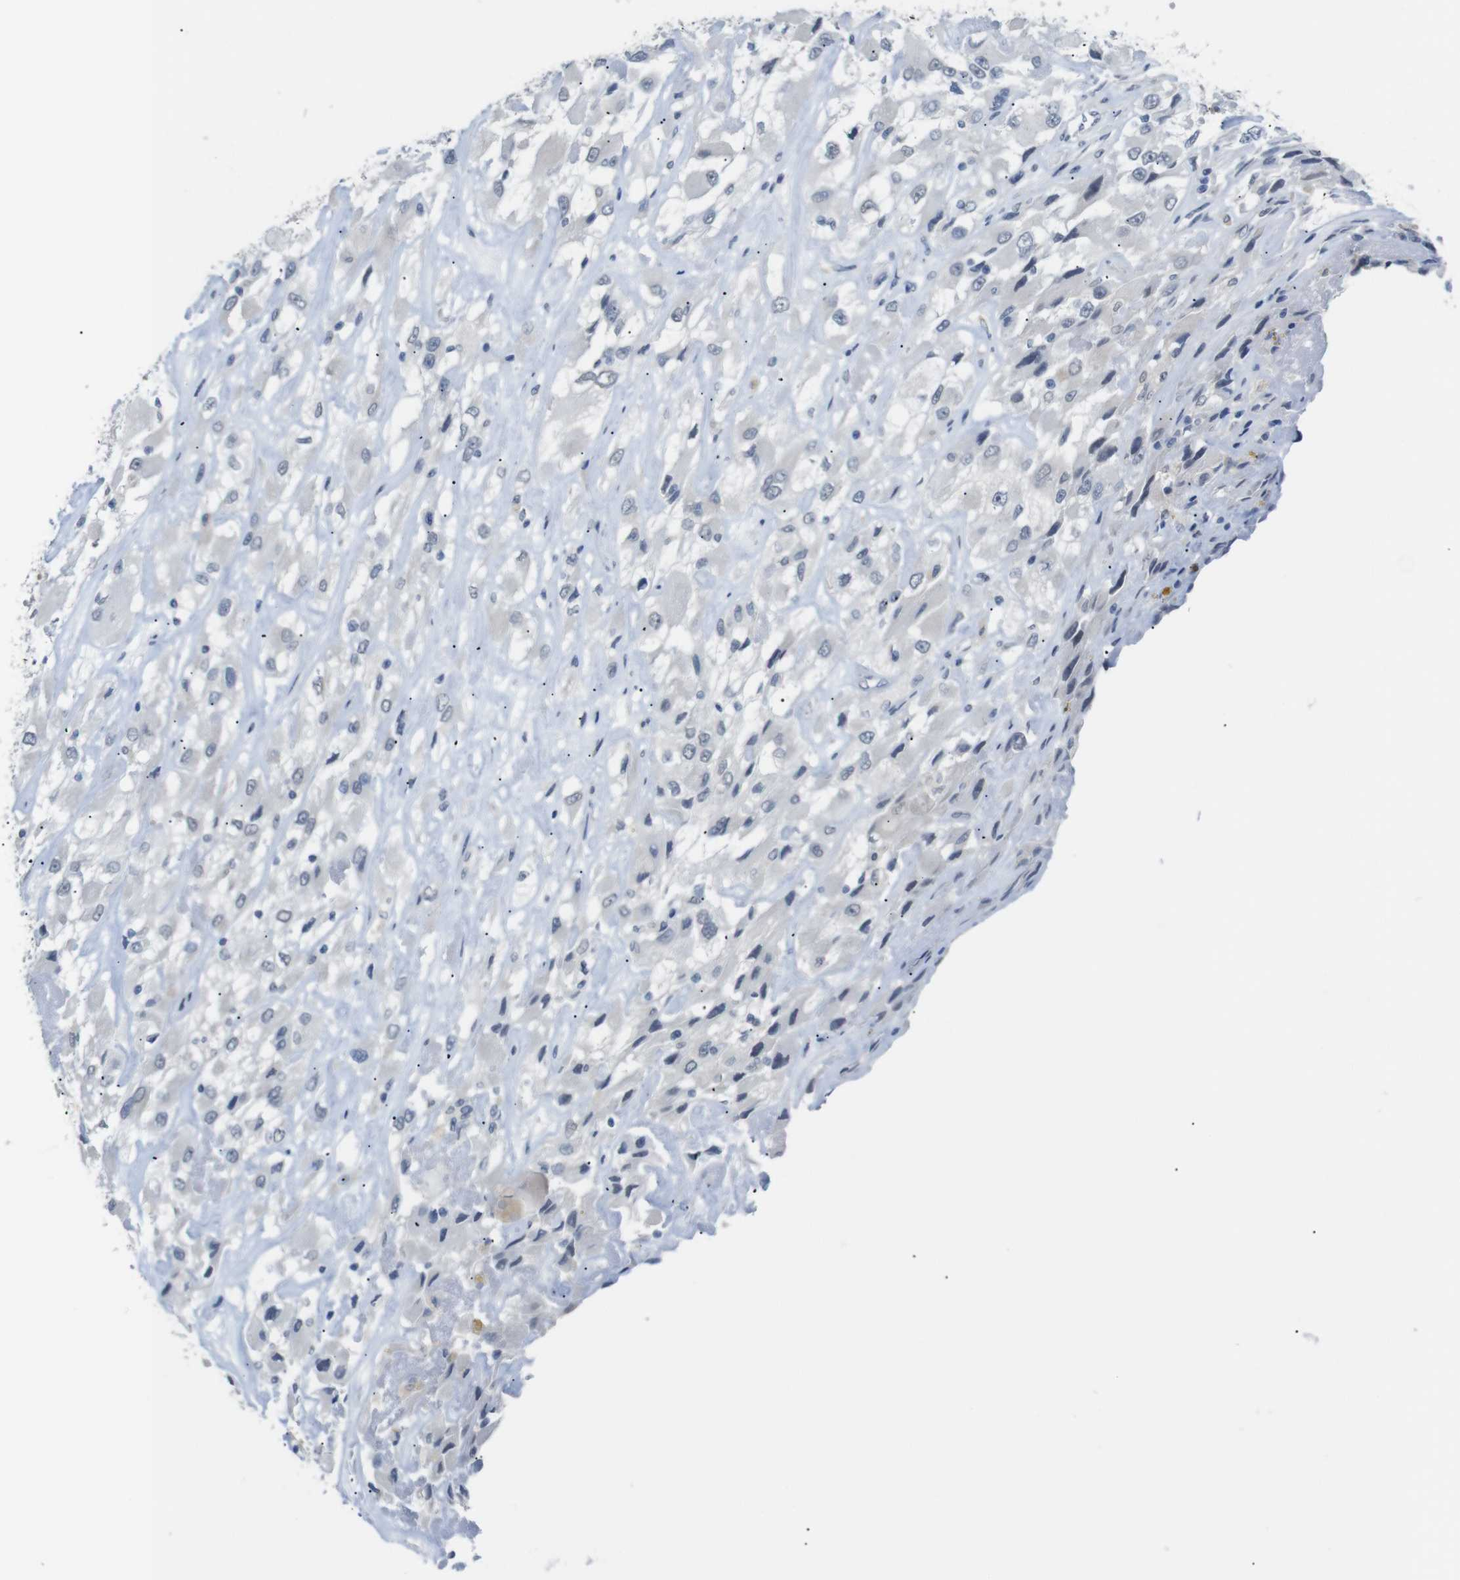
{"staining": {"intensity": "negative", "quantity": "none", "location": "none"}, "tissue": "renal cancer", "cell_type": "Tumor cells", "image_type": "cancer", "snomed": [{"axis": "morphology", "description": "Adenocarcinoma, NOS"}, {"axis": "topography", "description": "Kidney"}], "caption": "This is an immunohistochemistry micrograph of human renal cancer (adenocarcinoma). There is no positivity in tumor cells.", "gene": "CHRM5", "patient": {"sex": "female", "age": 52}}